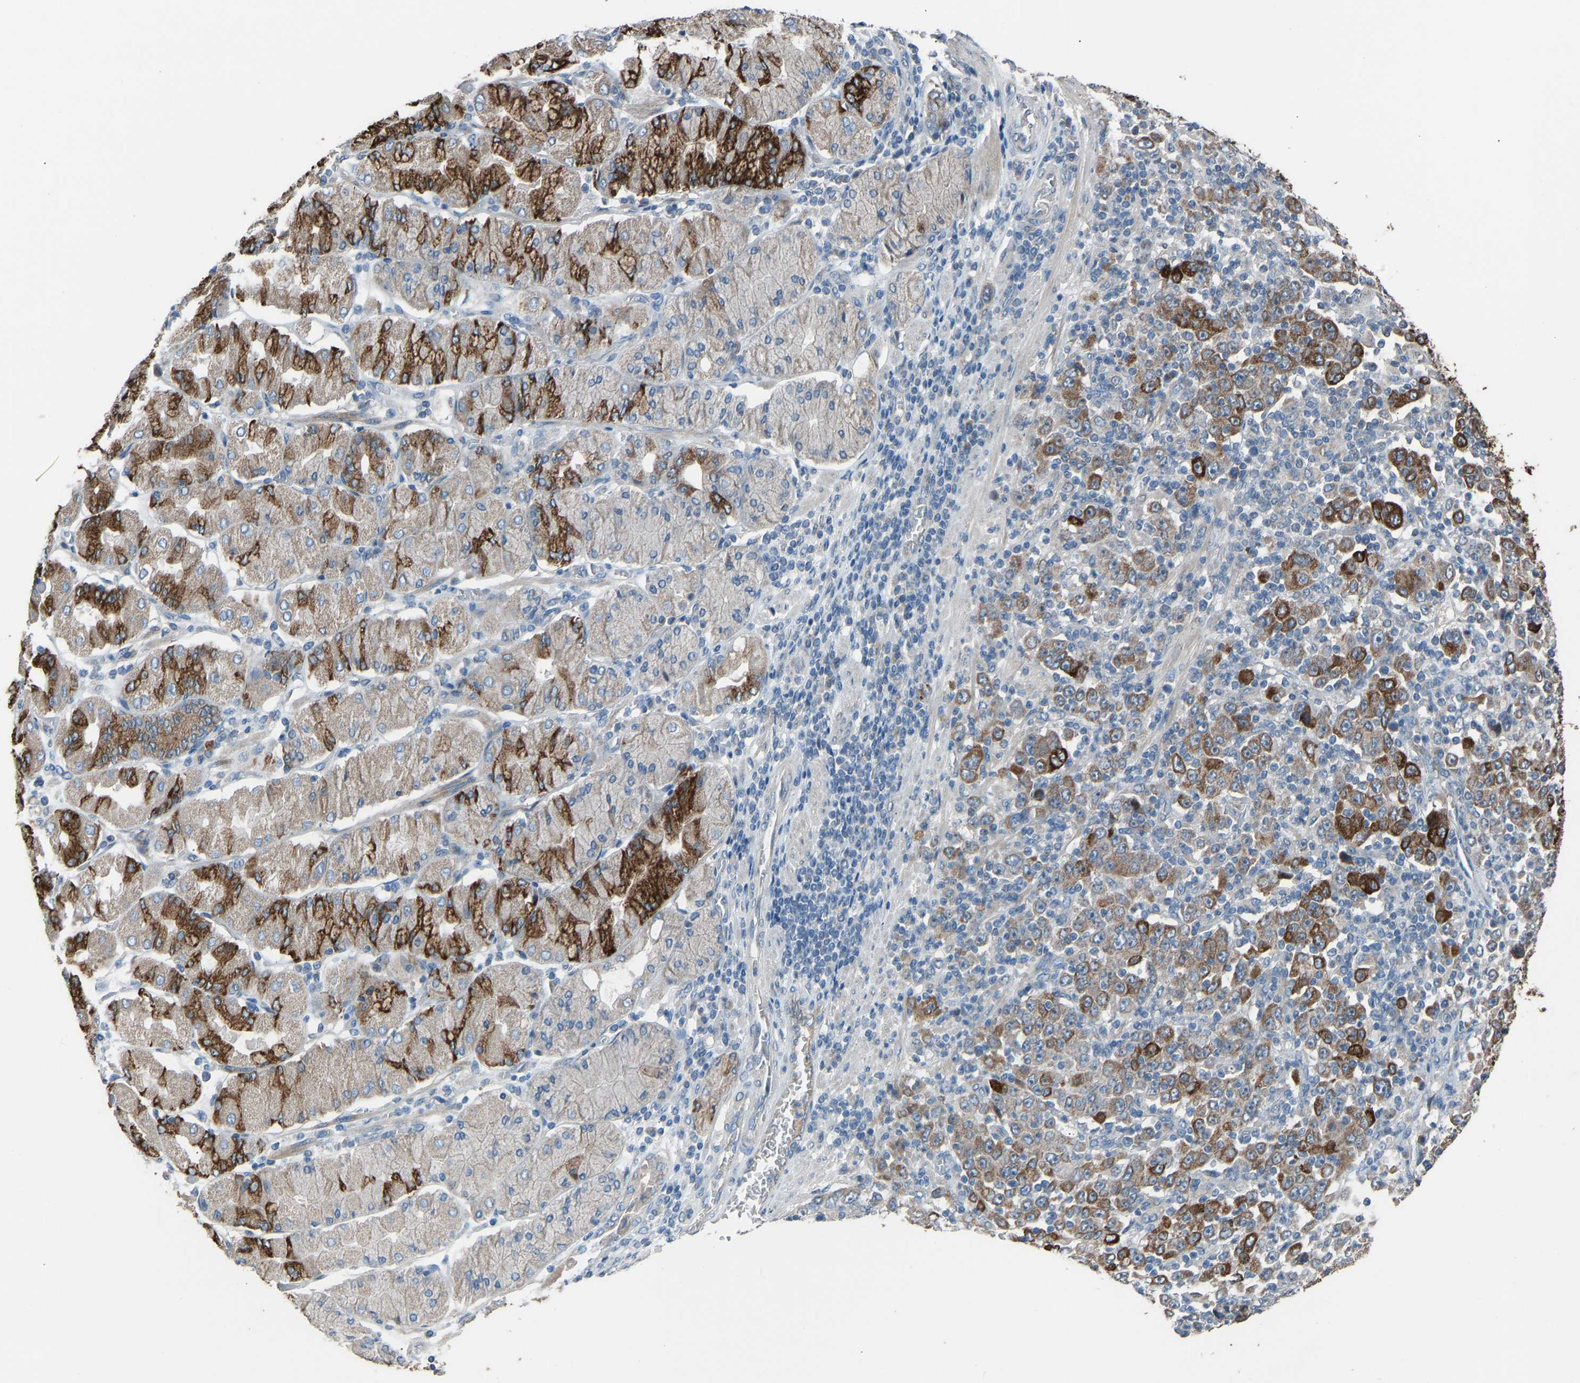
{"staining": {"intensity": "moderate", "quantity": ">75%", "location": "cytoplasmic/membranous"}, "tissue": "stomach cancer", "cell_type": "Tumor cells", "image_type": "cancer", "snomed": [{"axis": "morphology", "description": "Normal tissue, NOS"}, {"axis": "morphology", "description": "Adenocarcinoma, NOS"}, {"axis": "topography", "description": "Stomach, upper"}, {"axis": "topography", "description": "Stomach"}], "caption": "Human stomach adenocarcinoma stained for a protein (brown) demonstrates moderate cytoplasmic/membranous positive positivity in approximately >75% of tumor cells.", "gene": "TGFBR3", "patient": {"sex": "male", "age": 59}}